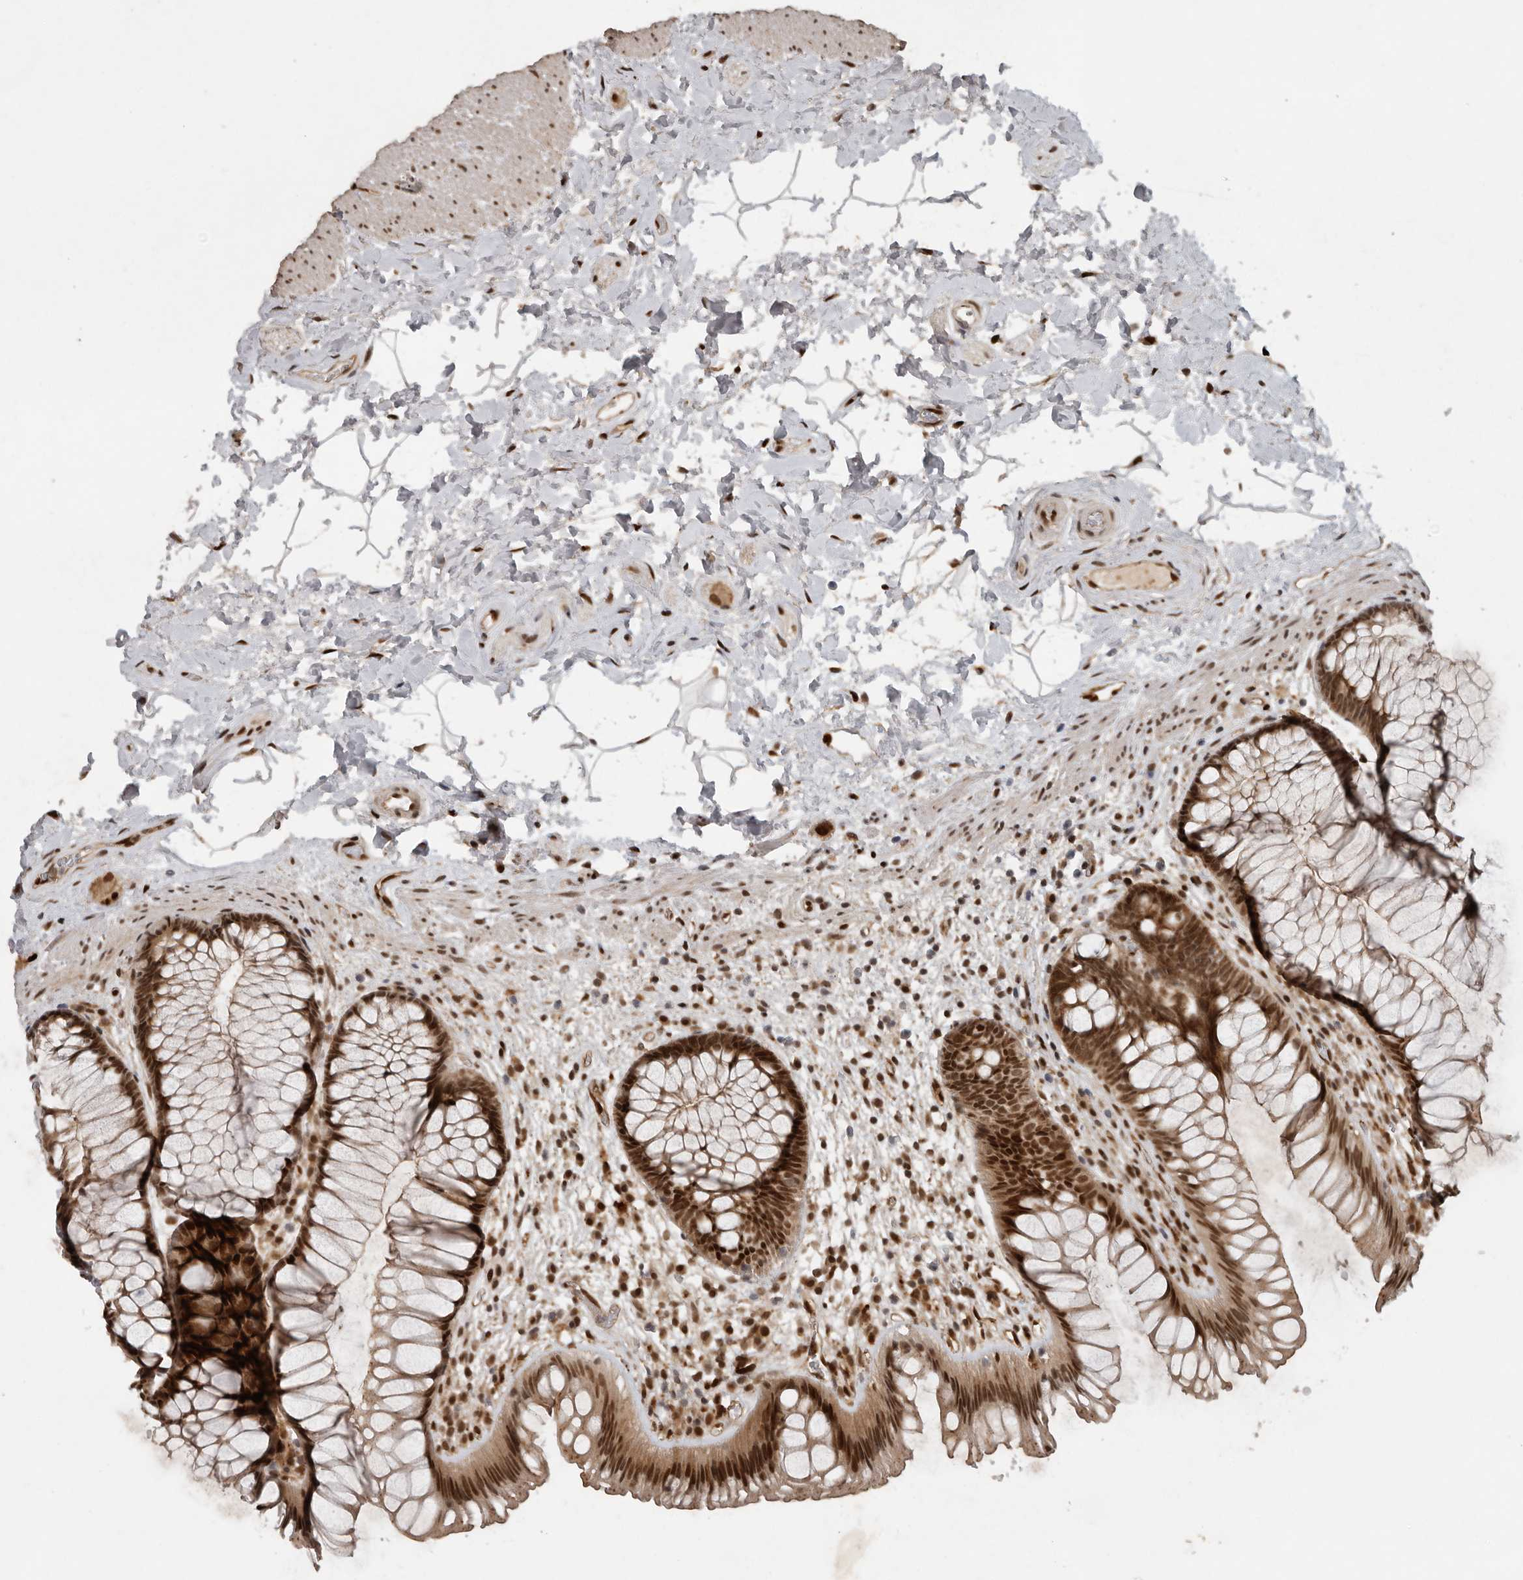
{"staining": {"intensity": "strong", "quantity": "25%-75%", "location": "cytoplasmic/membranous,nuclear"}, "tissue": "rectum", "cell_type": "Glandular cells", "image_type": "normal", "snomed": [{"axis": "morphology", "description": "Normal tissue, NOS"}, {"axis": "topography", "description": "Rectum"}], "caption": "Rectum stained with immunohistochemistry (IHC) displays strong cytoplasmic/membranous,nuclear staining in approximately 25%-75% of glandular cells. (IHC, brightfield microscopy, high magnification).", "gene": "CDC27", "patient": {"sex": "male", "age": 51}}